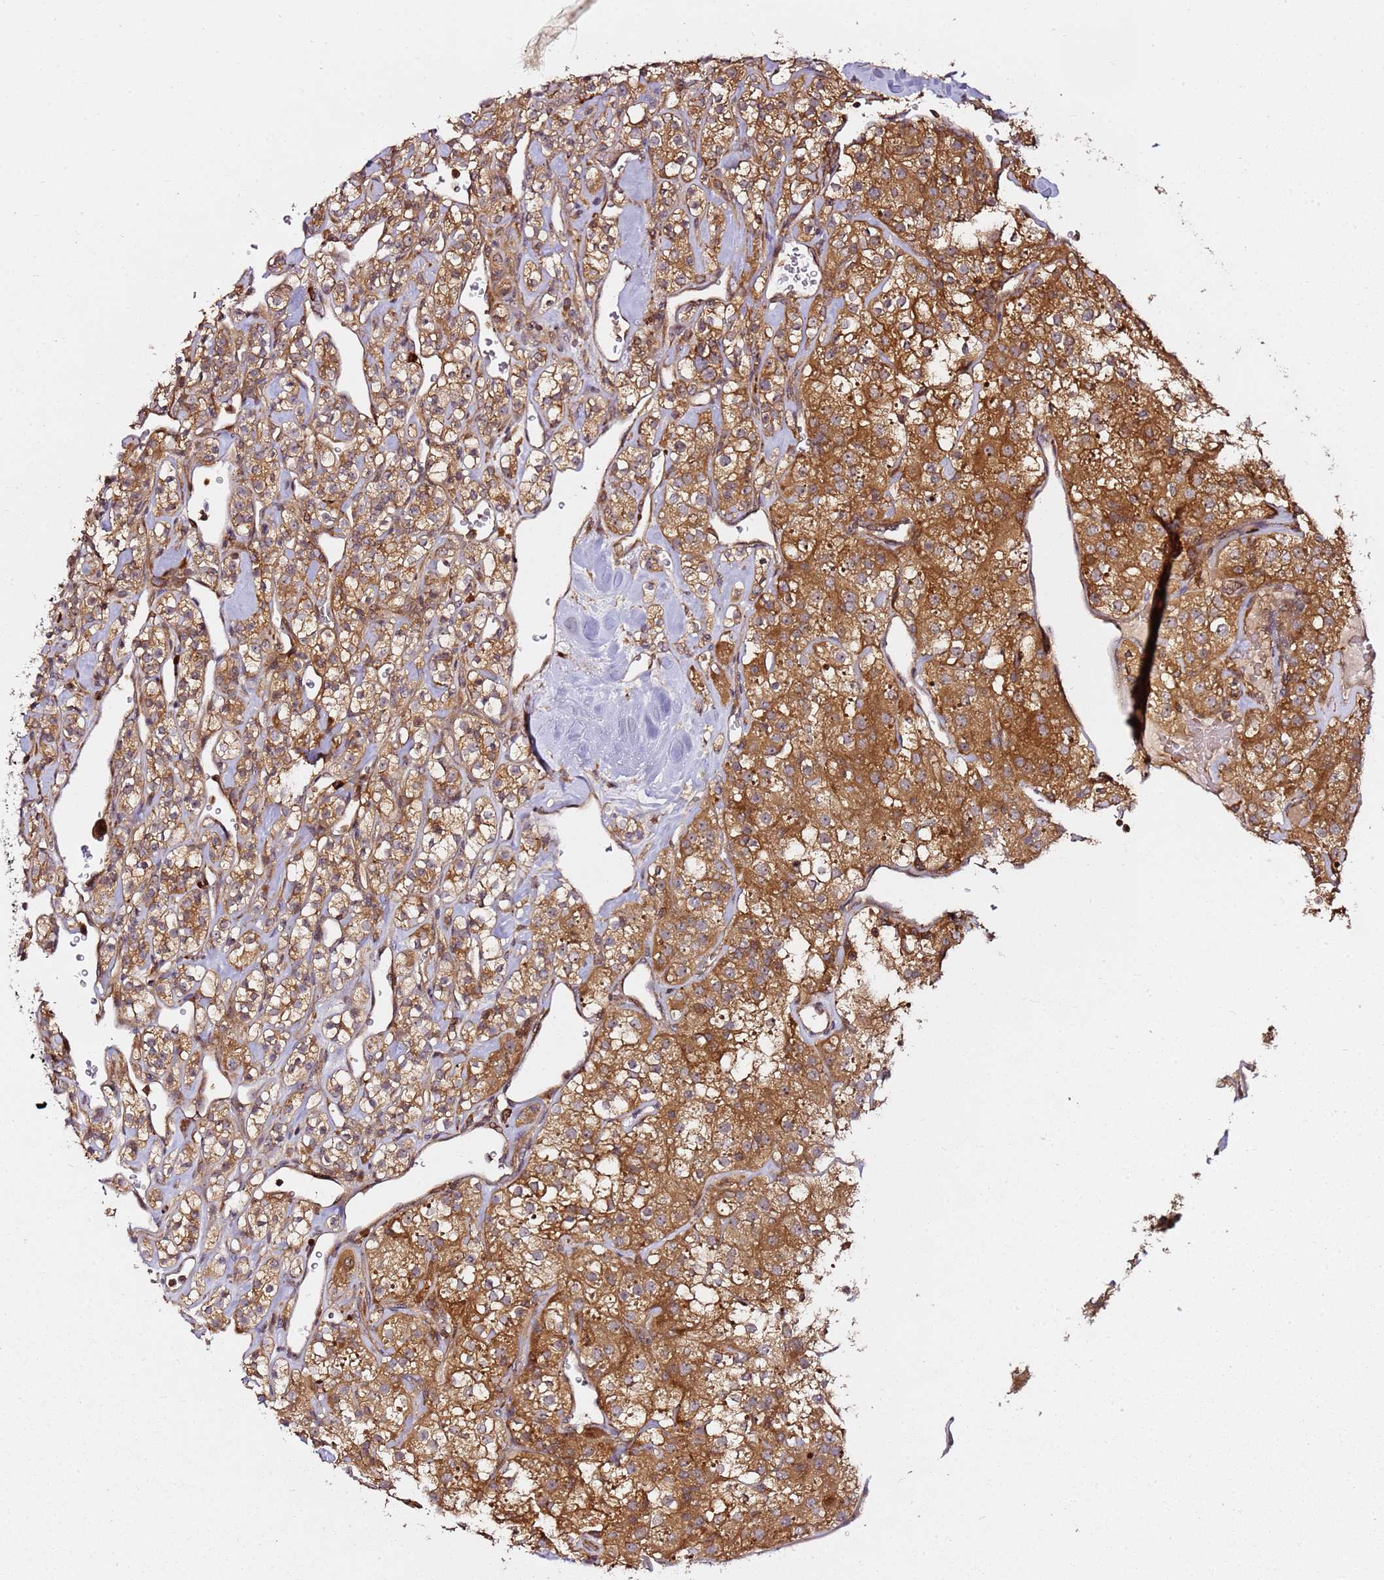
{"staining": {"intensity": "moderate", "quantity": ">75%", "location": "cytoplasmic/membranous"}, "tissue": "renal cancer", "cell_type": "Tumor cells", "image_type": "cancer", "snomed": [{"axis": "morphology", "description": "Adenocarcinoma, NOS"}, {"axis": "topography", "description": "Kidney"}], "caption": "The immunohistochemical stain shows moderate cytoplasmic/membranous expression in tumor cells of renal cancer tissue. (IHC, brightfield microscopy, high magnification).", "gene": "PRMT7", "patient": {"sex": "male", "age": 77}}